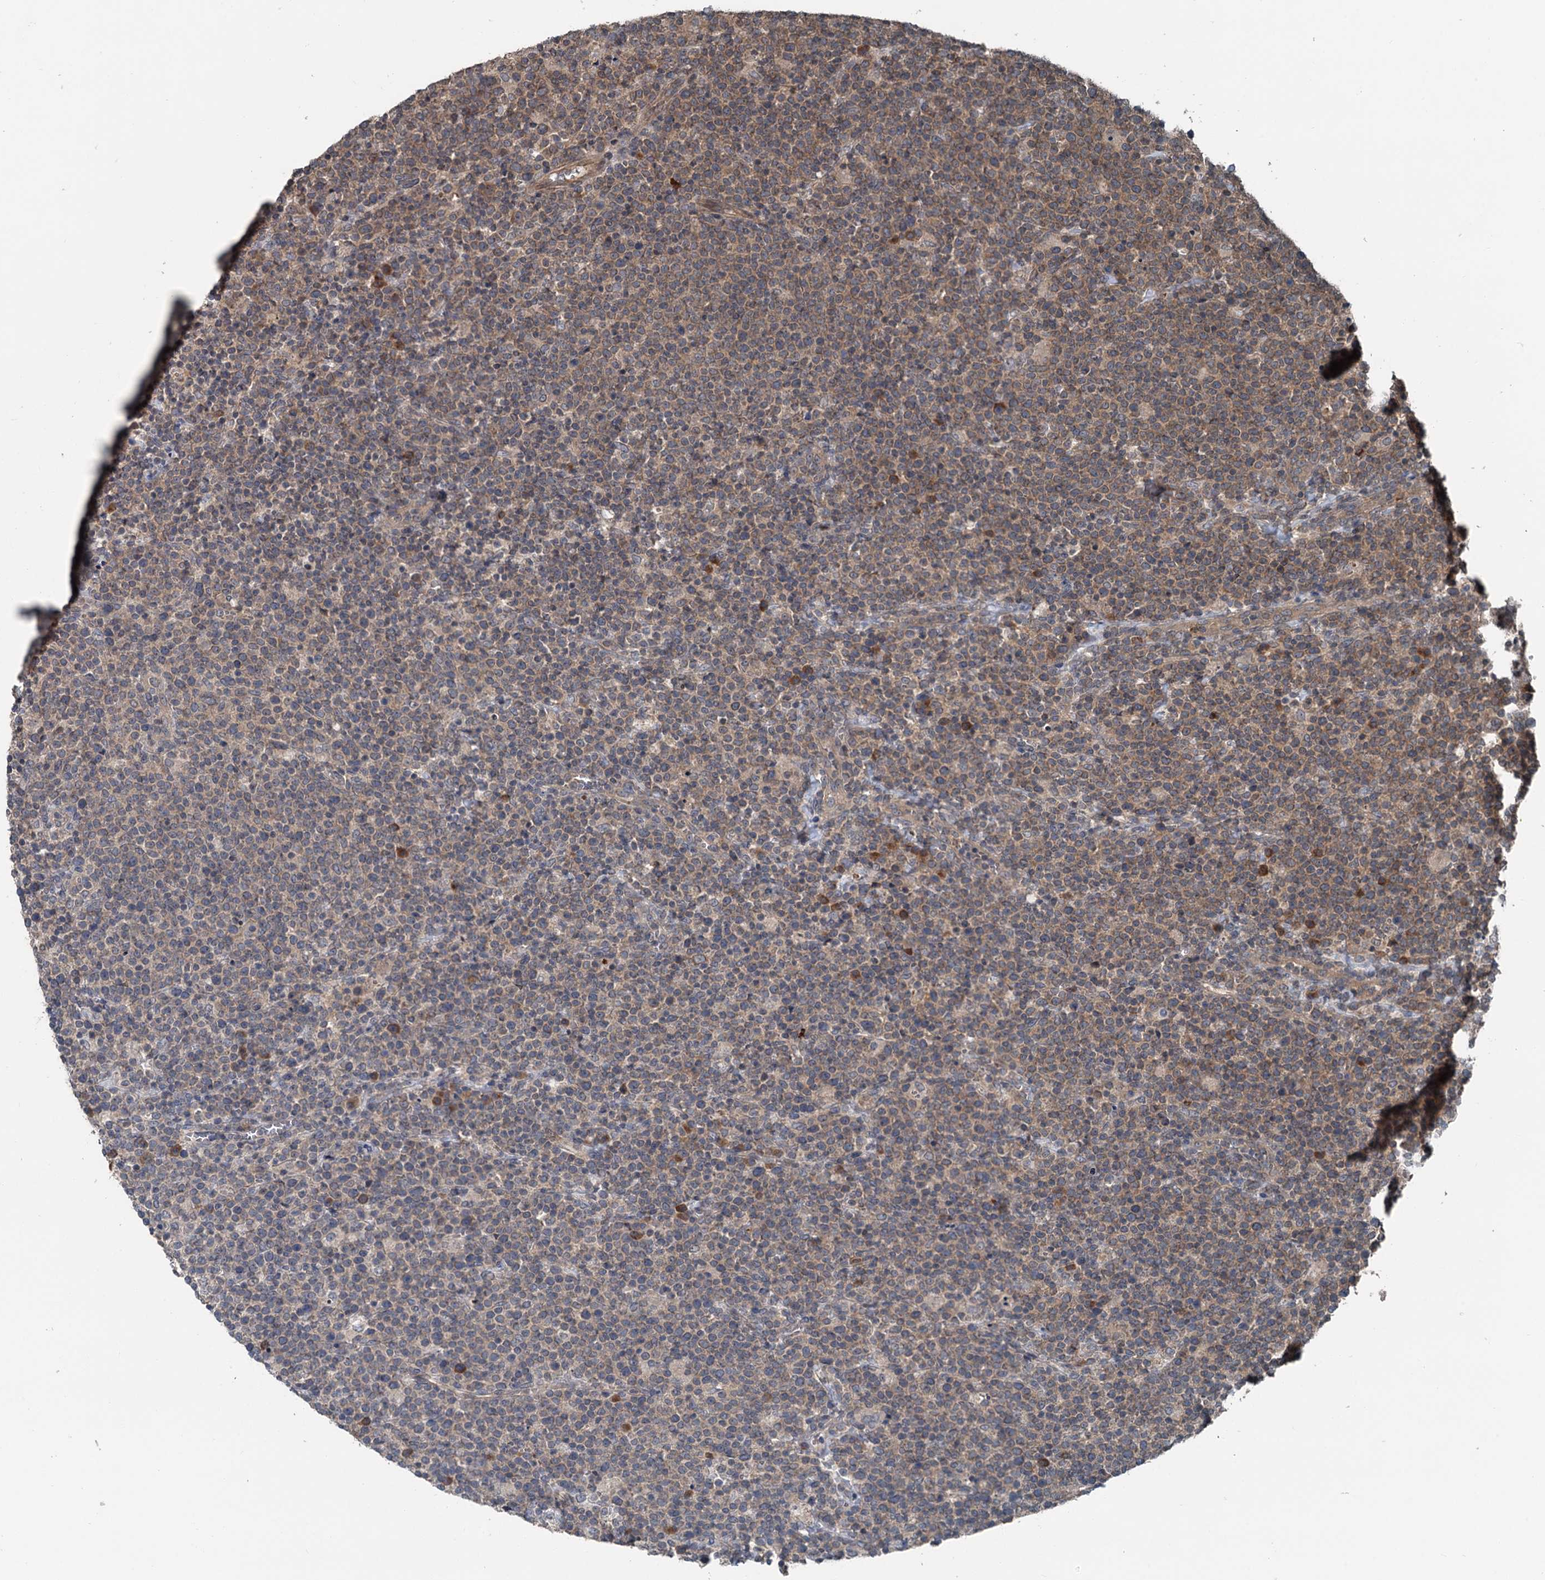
{"staining": {"intensity": "weak", "quantity": "25%-75%", "location": "cytoplasmic/membranous"}, "tissue": "lymphoma", "cell_type": "Tumor cells", "image_type": "cancer", "snomed": [{"axis": "morphology", "description": "Malignant lymphoma, non-Hodgkin's type, High grade"}, {"axis": "topography", "description": "Lymph node"}], "caption": "Immunohistochemical staining of human lymphoma reveals low levels of weak cytoplasmic/membranous protein positivity in approximately 25%-75% of tumor cells. (DAB (3,3'-diaminobenzidine) IHC, brown staining for protein, blue staining for nuclei).", "gene": "N4BP2L2", "patient": {"sex": "male", "age": 61}}